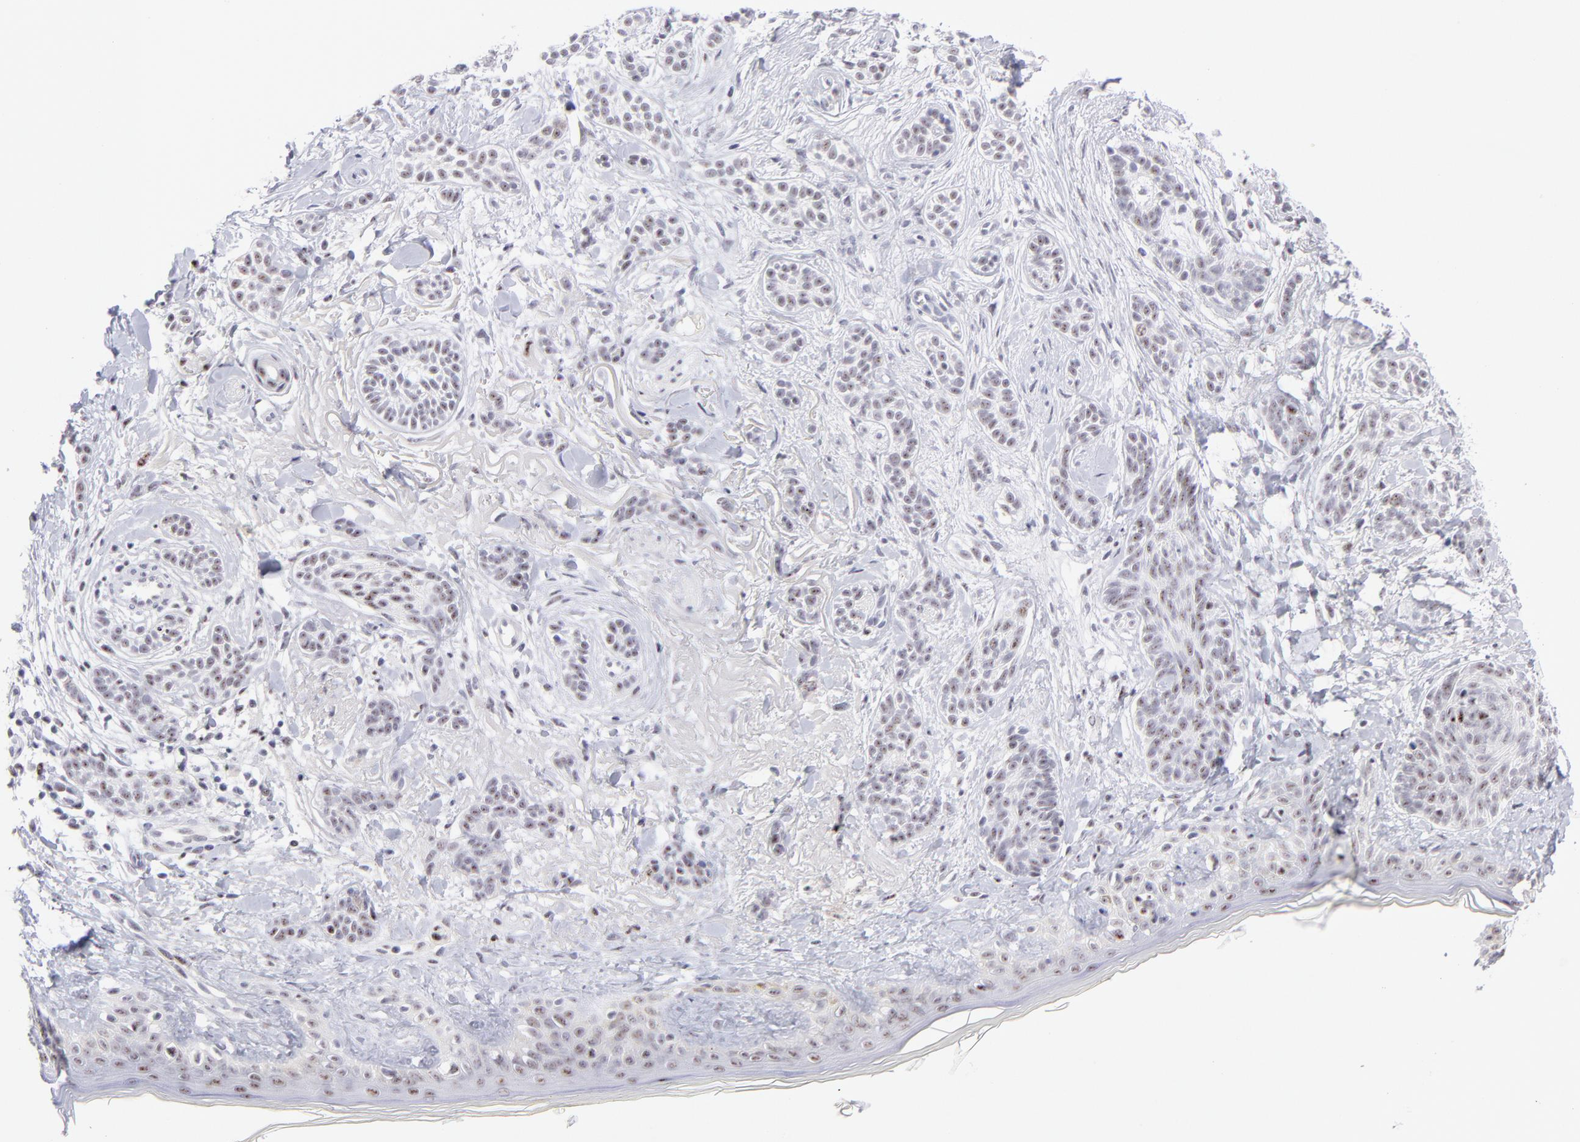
{"staining": {"intensity": "weak", "quantity": "25%-75%", "location": "nuclear"}, "tissue": "skin cancer", "cell_type": "Tumor cells", "image_type": "cancer", "snomed": [{"axis": "morphology", "description": "Normal tissue, NOS"}, {"axis": "morphology", "description": "Basal cell carcinoma"}, {"axis": "topography", "description": "Skin"}], "caption": "Basal cell carcinoma (skin) stained with a brown dye reveals weak nuclear positive staining in approximately 25%-75% of tumor cells.", "gene": "CDC25C", "patient": {"sex": "male", "age": 63}}